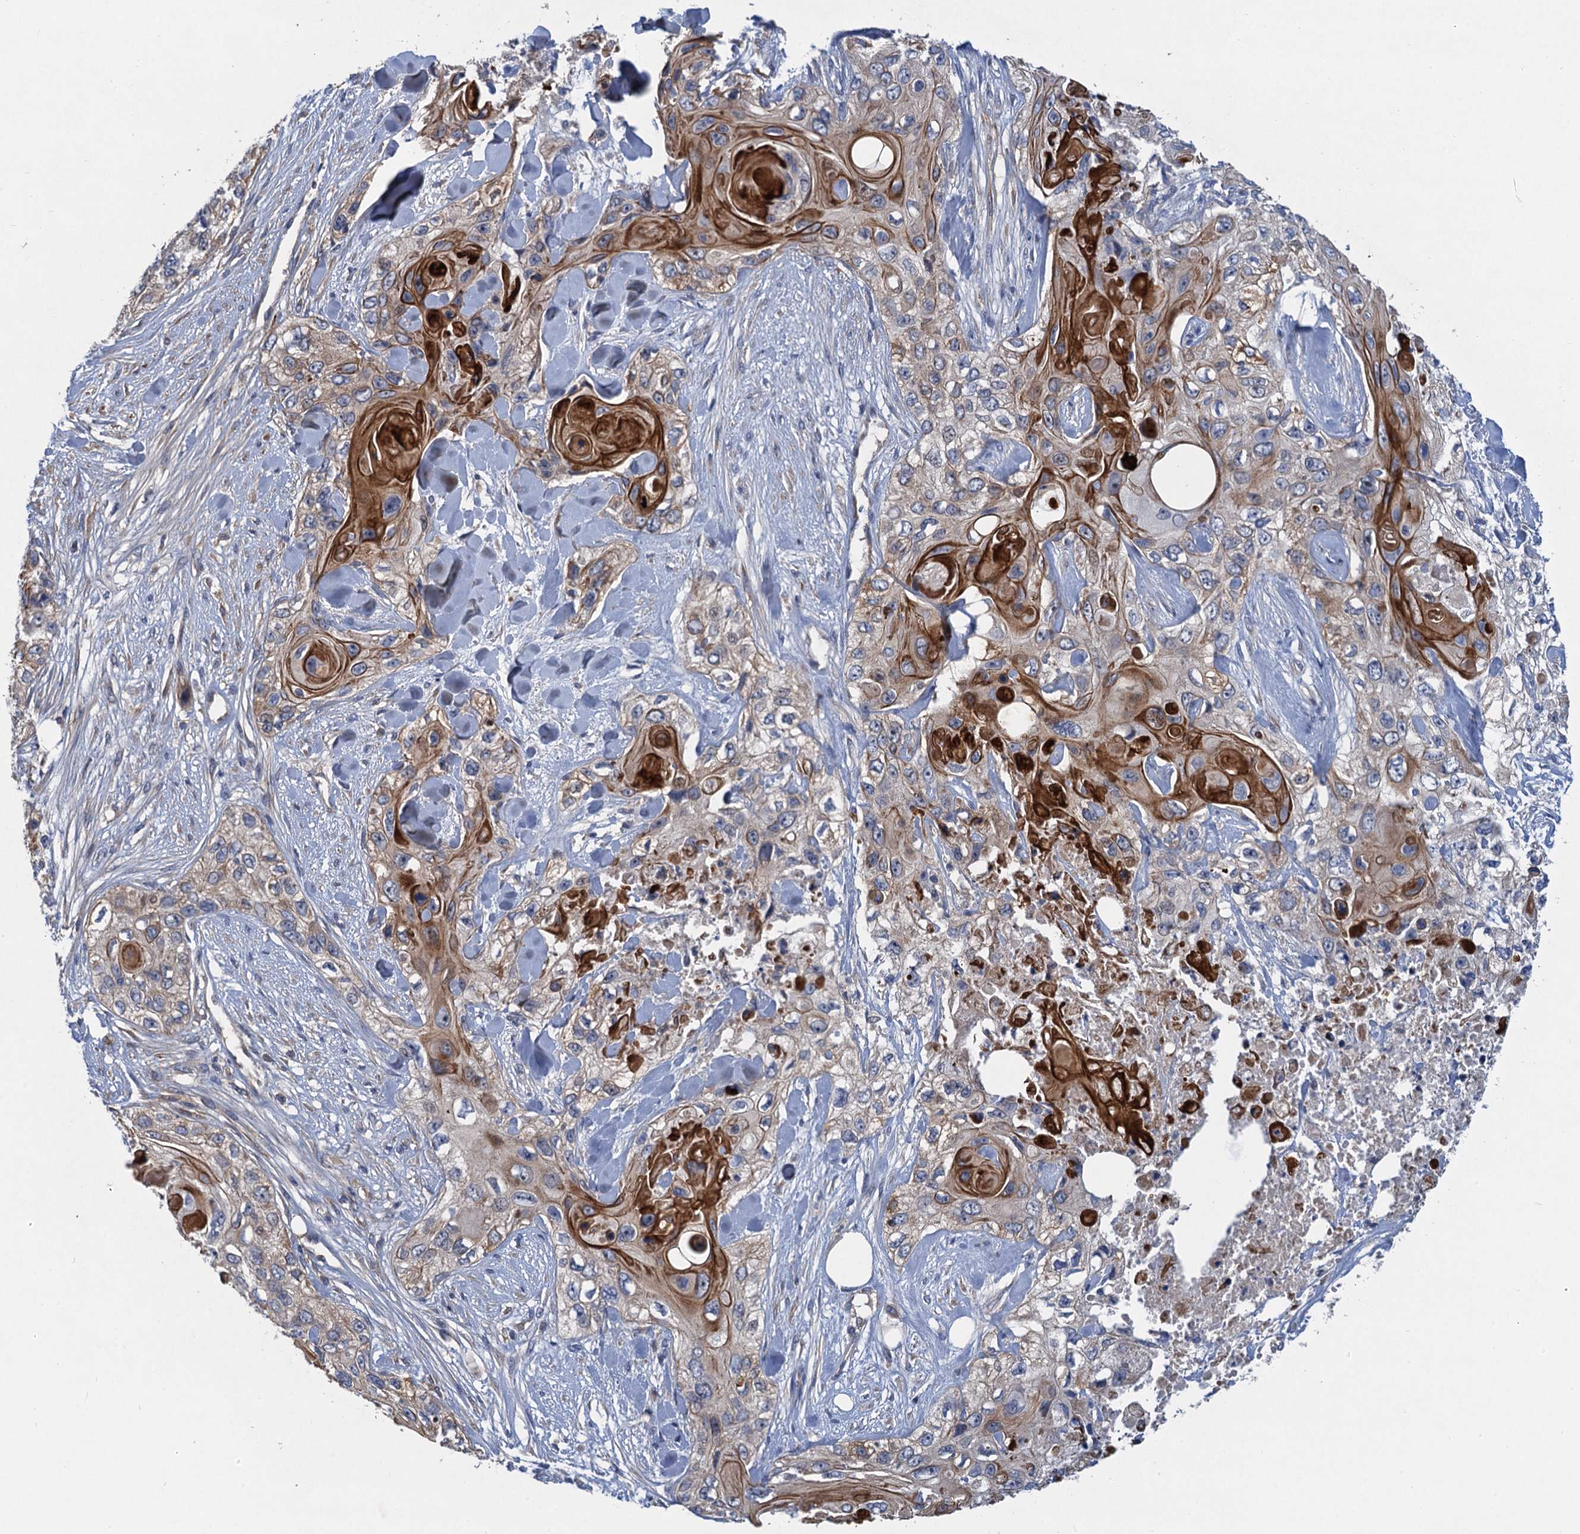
{"staining": {"intensity": "strong", "quantity": "<25%", "location": "cytoplasmic/membranous"}, "tissue": "skin cancer", "cell_type": "Tumor cells", "image_type": "cancer", "snomed": [{"axis": "morphology", "description": "Normal tissue, NOS"}, {"axis": "morphology", "description": "Squamous cell carcinoma, NOS"}, {"axis": "topography", "description": "Skin"}], "caption": "This photomicrograph reveals immunohistochemistry staining of skin cancer (squamous cell carcinoma), with medium strong cytoplasmic/membranous expression in approximately <25% of tumor cells.", "gene": "TRAF7", "patient": {"sex": "male", "age": 72}}